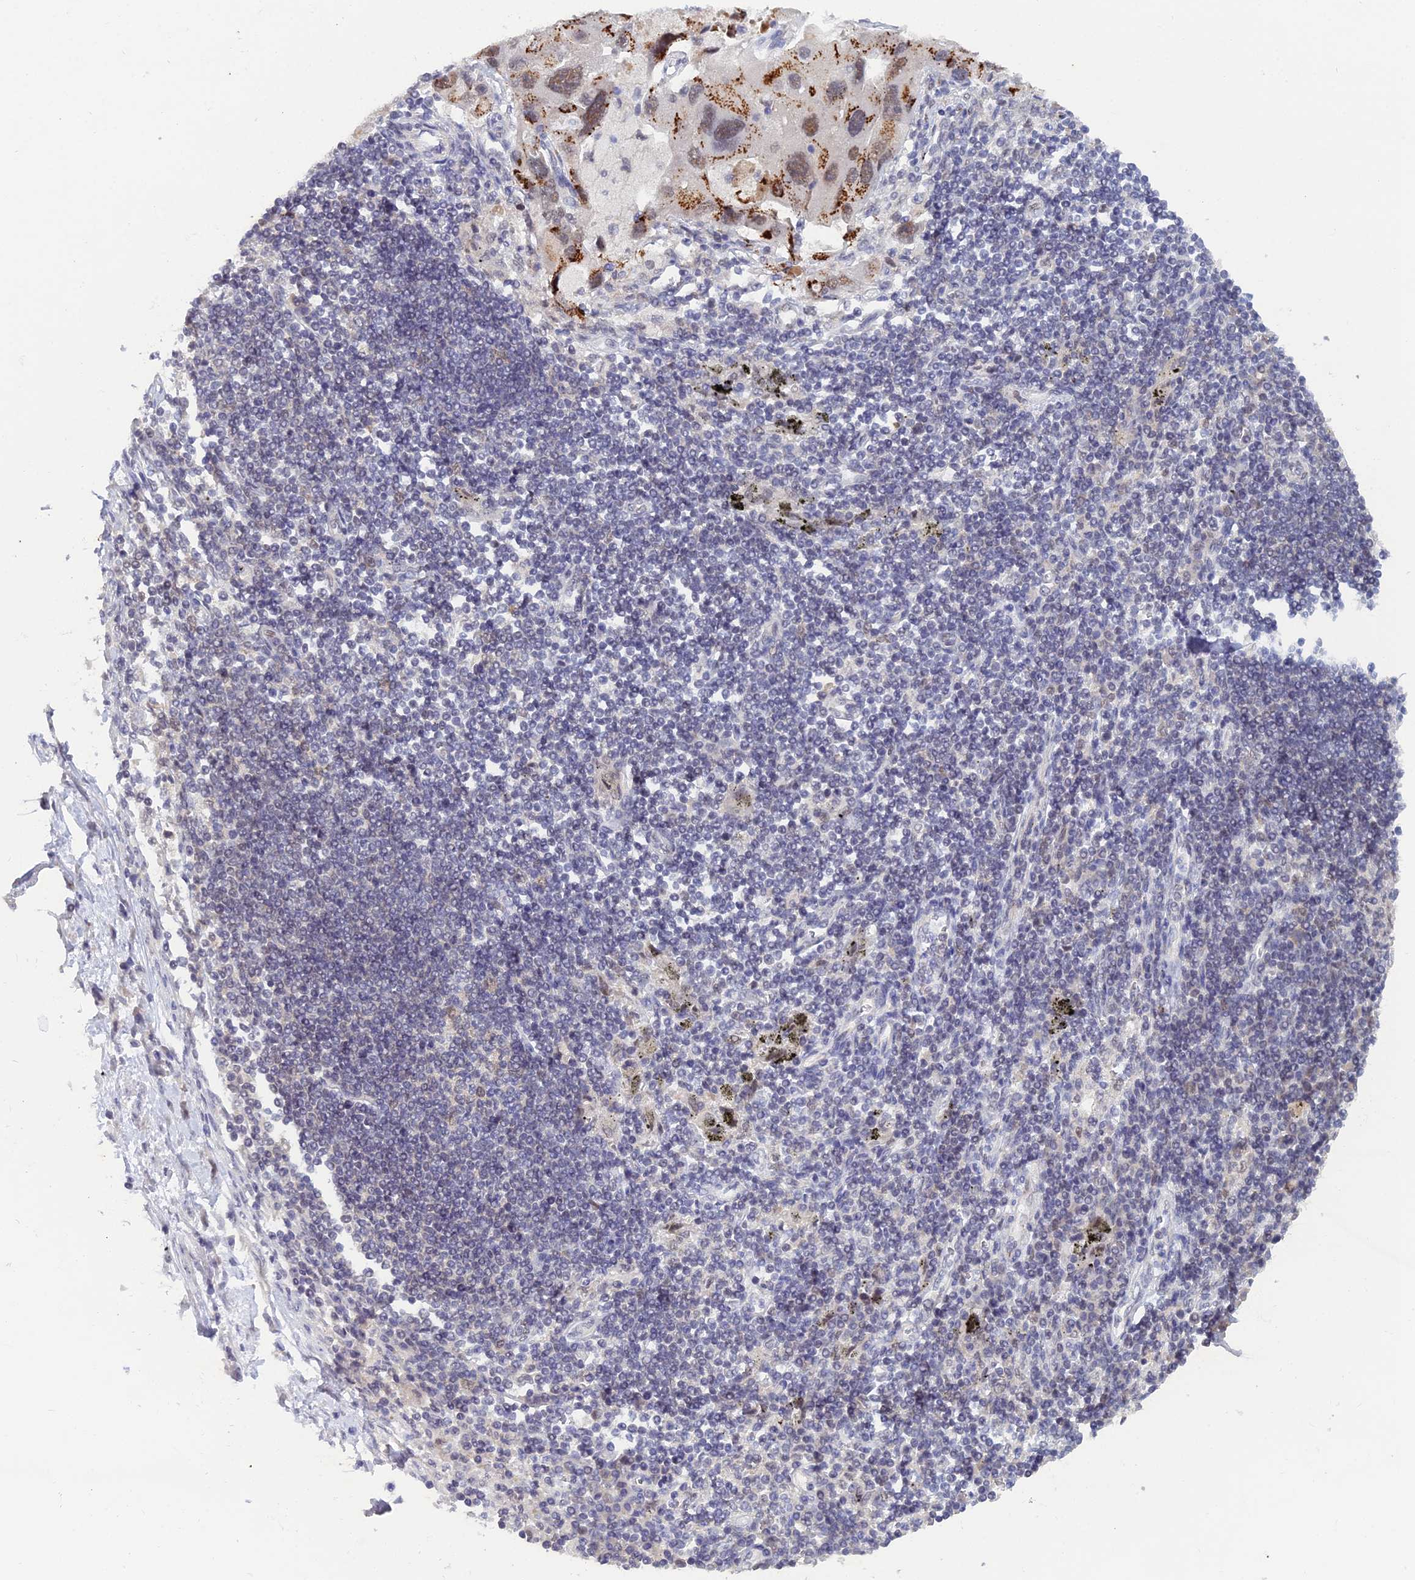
{"staining": {"intensity": "strong", "quantity": "25%-75%", "location": "cytoplasmic/membranous,nuclear"}, "tissue": "lung cancer", "cell_type": "Tumor cells", "image_type": "cancer", "snomed": [{"axis": "morphology", "description": "Adenocarcinoma, NOS"}, {"axis": "topography", "description": "Lung"}], "caption": "Protein expression by immunohistochemistry shows strong cytoplasmic/membranous and nuclear staining in about 25%-75% of tumor cells in adenocarcinoma (lung).", "gene": "THOC3", "patient": {"sex": "female", "age": 54}}